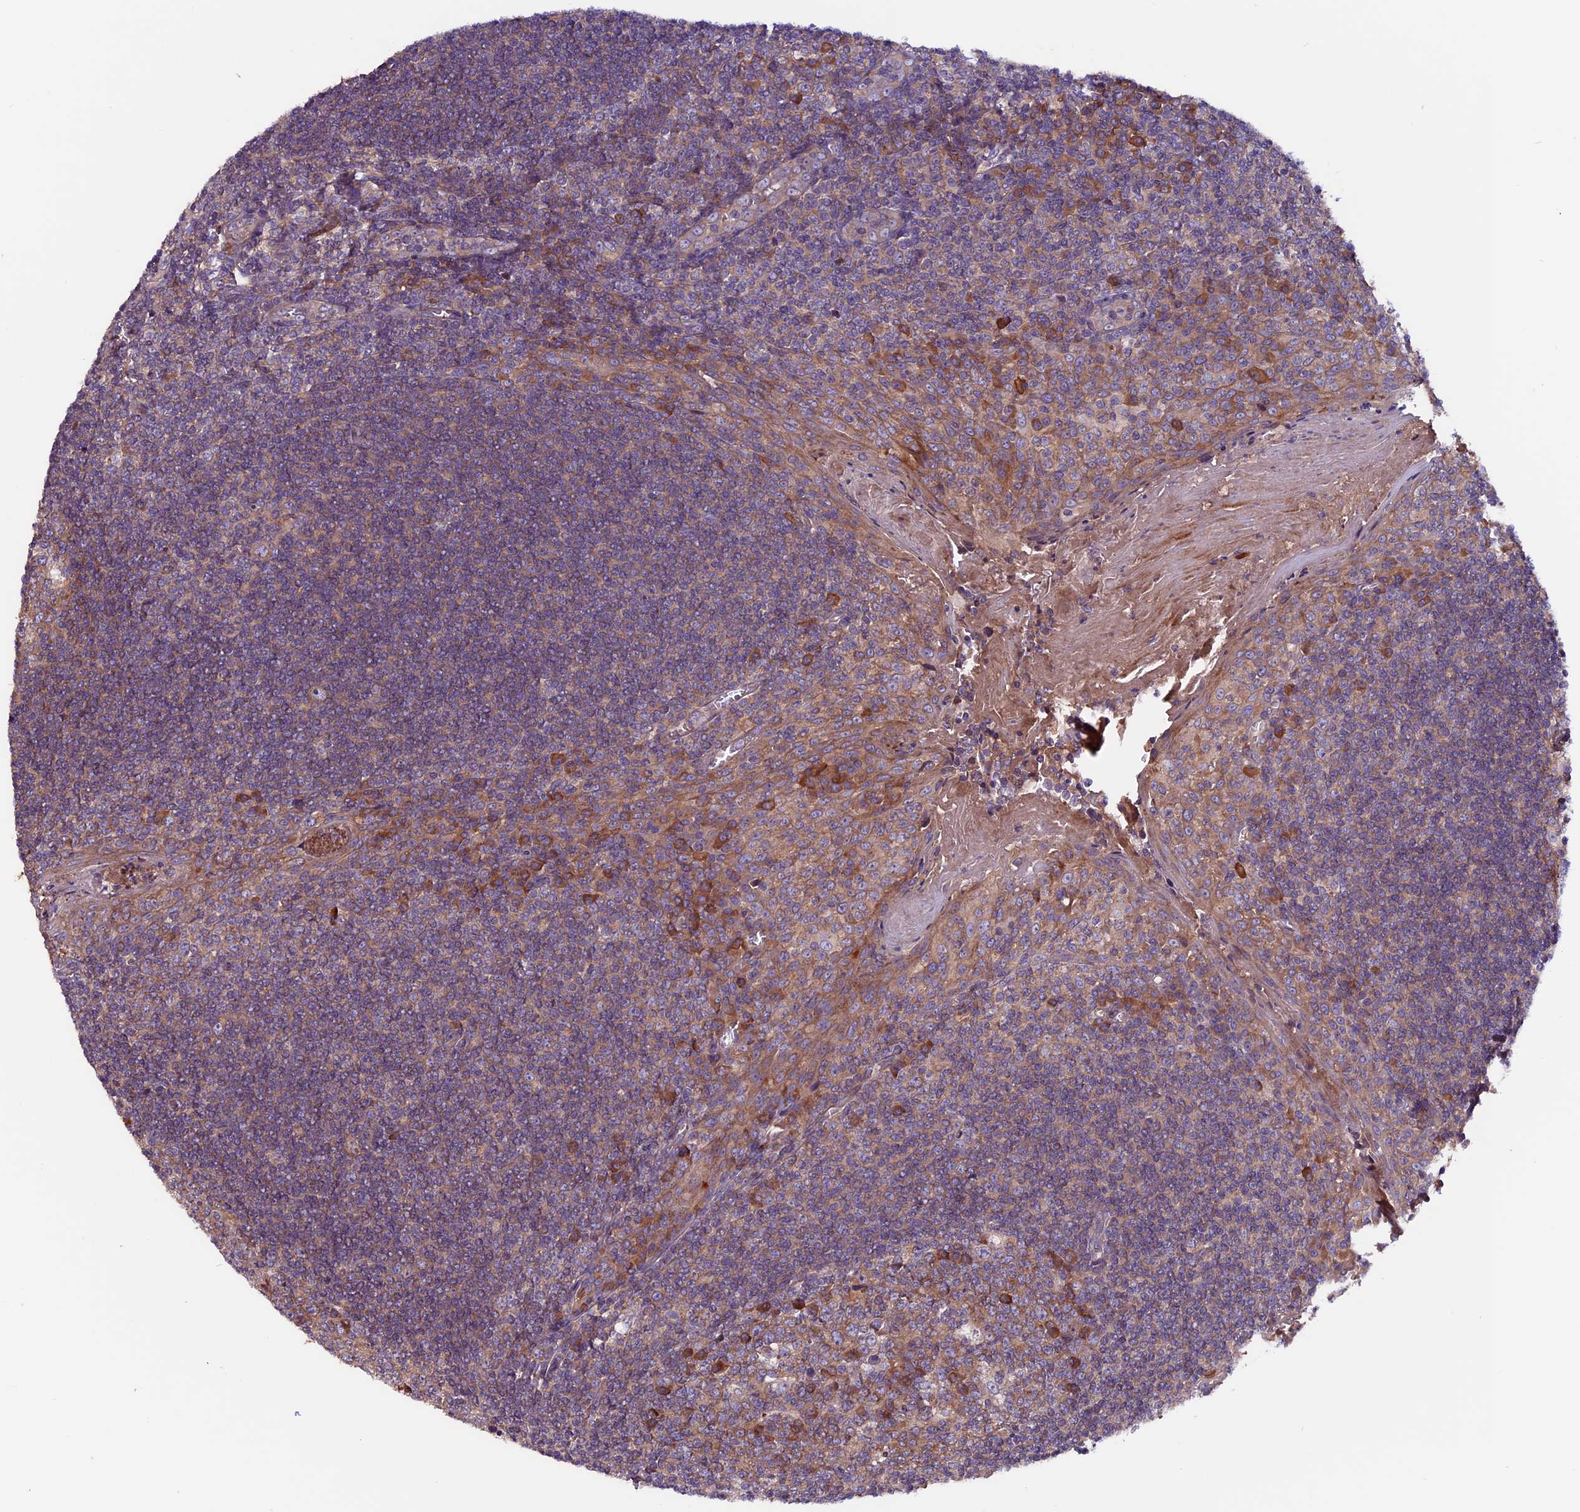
{"staining": {"intensity": "moderate", "quantity": ">75%", "location": "cytoplasmic/membranous"}, "tissue": "tonsil", "cell_type": "Germinal center cells", "image_type": "normal", "snomed": [{"axis": "morphology", "description": "Normal tissue, NOS"}, {"axis": "topography", "description": "Tonsil"}], "caption": "Approximately >75% of germinal center cells in benign tonsil show moderate cytoplasmic/membranous protein staining as visualized by brown immunohistochemical staining.", "gene": "ZNF598", "patient": {"sex": "male", "age": 27}}